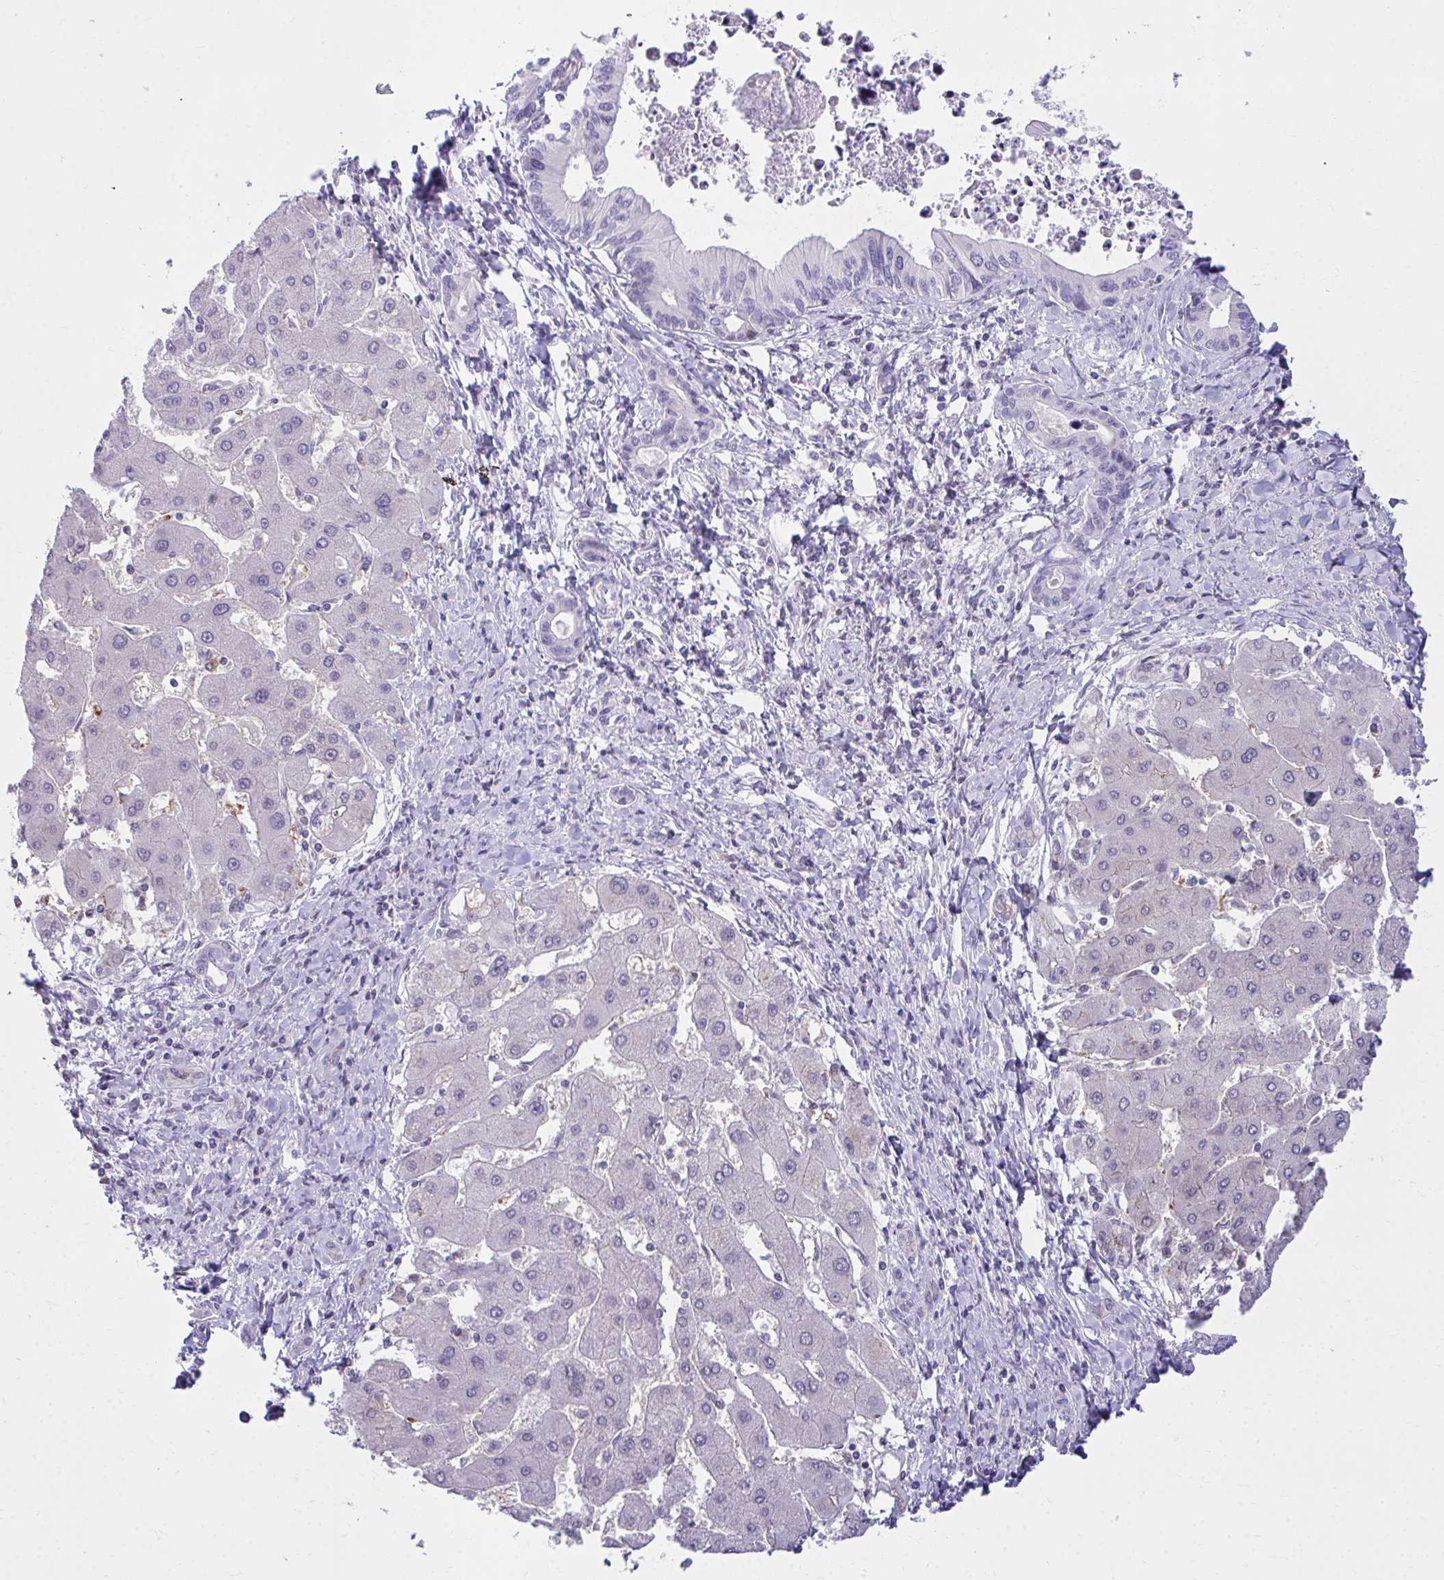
{"staining": {"intensity": "negative", "quantity": "none", "location": "none"}, "tissue": "liver cancer", "cell_type": "Tumor cells", "image_type": "cancer", "snomed": [{"axis": "morphology", "description": "Cholangiocarcinoma"}, {"axis": "topography", "description": "Liver"}], "caption": "An immunohistochemistry image of liver cancer is shown. There is no staining in tumor cells of liver cancer.", "gene": "OR7A5", "patient": {"sex": "male", "age": 66}}